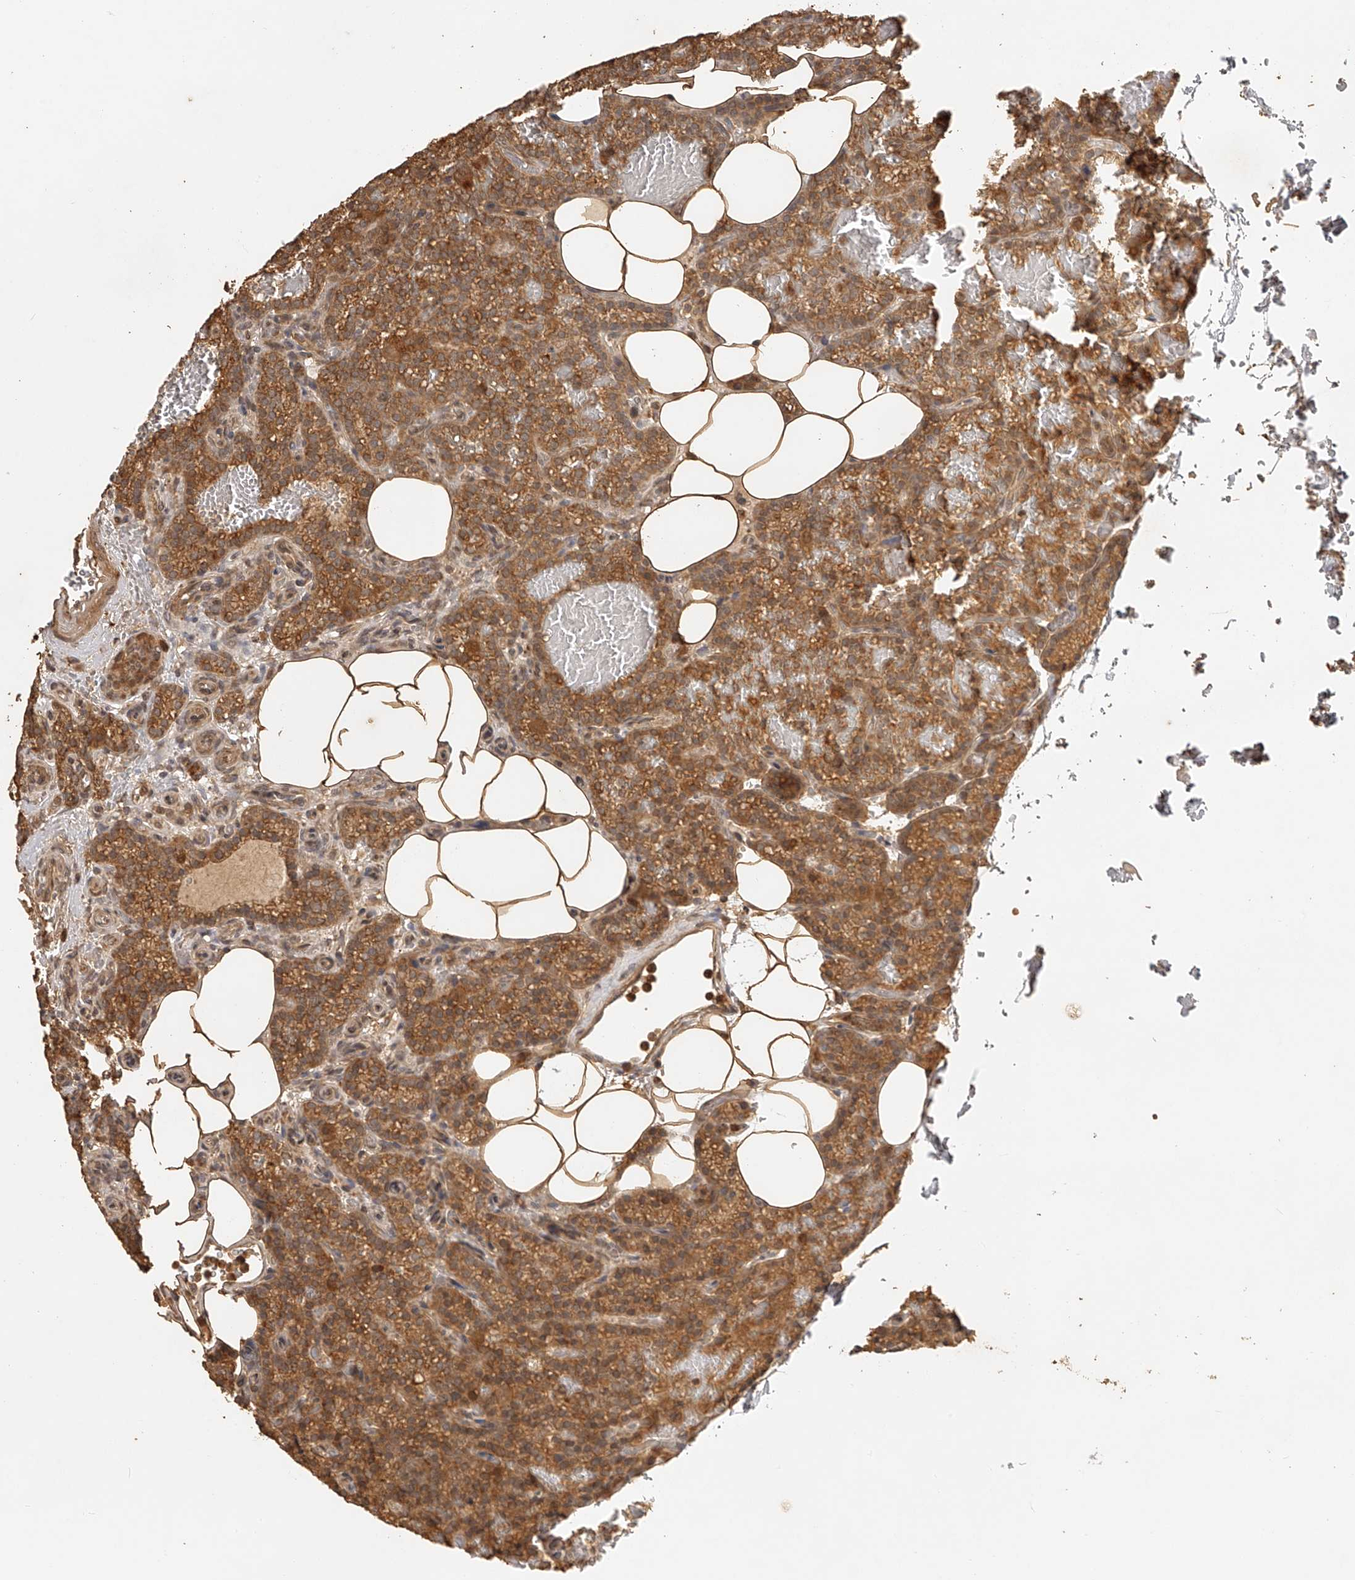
{"staining": {"intensity": "moderate", "quantity": ">75%", "location": "cytoplasmic/membranous"}, "tissue": "parathyroid gland", "cell_type": "Glandular cells", "image_type": "normal", "snomed": [{"axis": "morphology", "description": "Normal tissue, NOS"}, {"axis": "topography", "description": "Parathyroid gland"}], "caption": "A histopathology image of parathyroid gland stained for a protein displays moderate cytoplasmic/membranous brown staining in glandular cells.", "gene": "BCL2L11", "patient": {"sex": "male", "age": 58}}